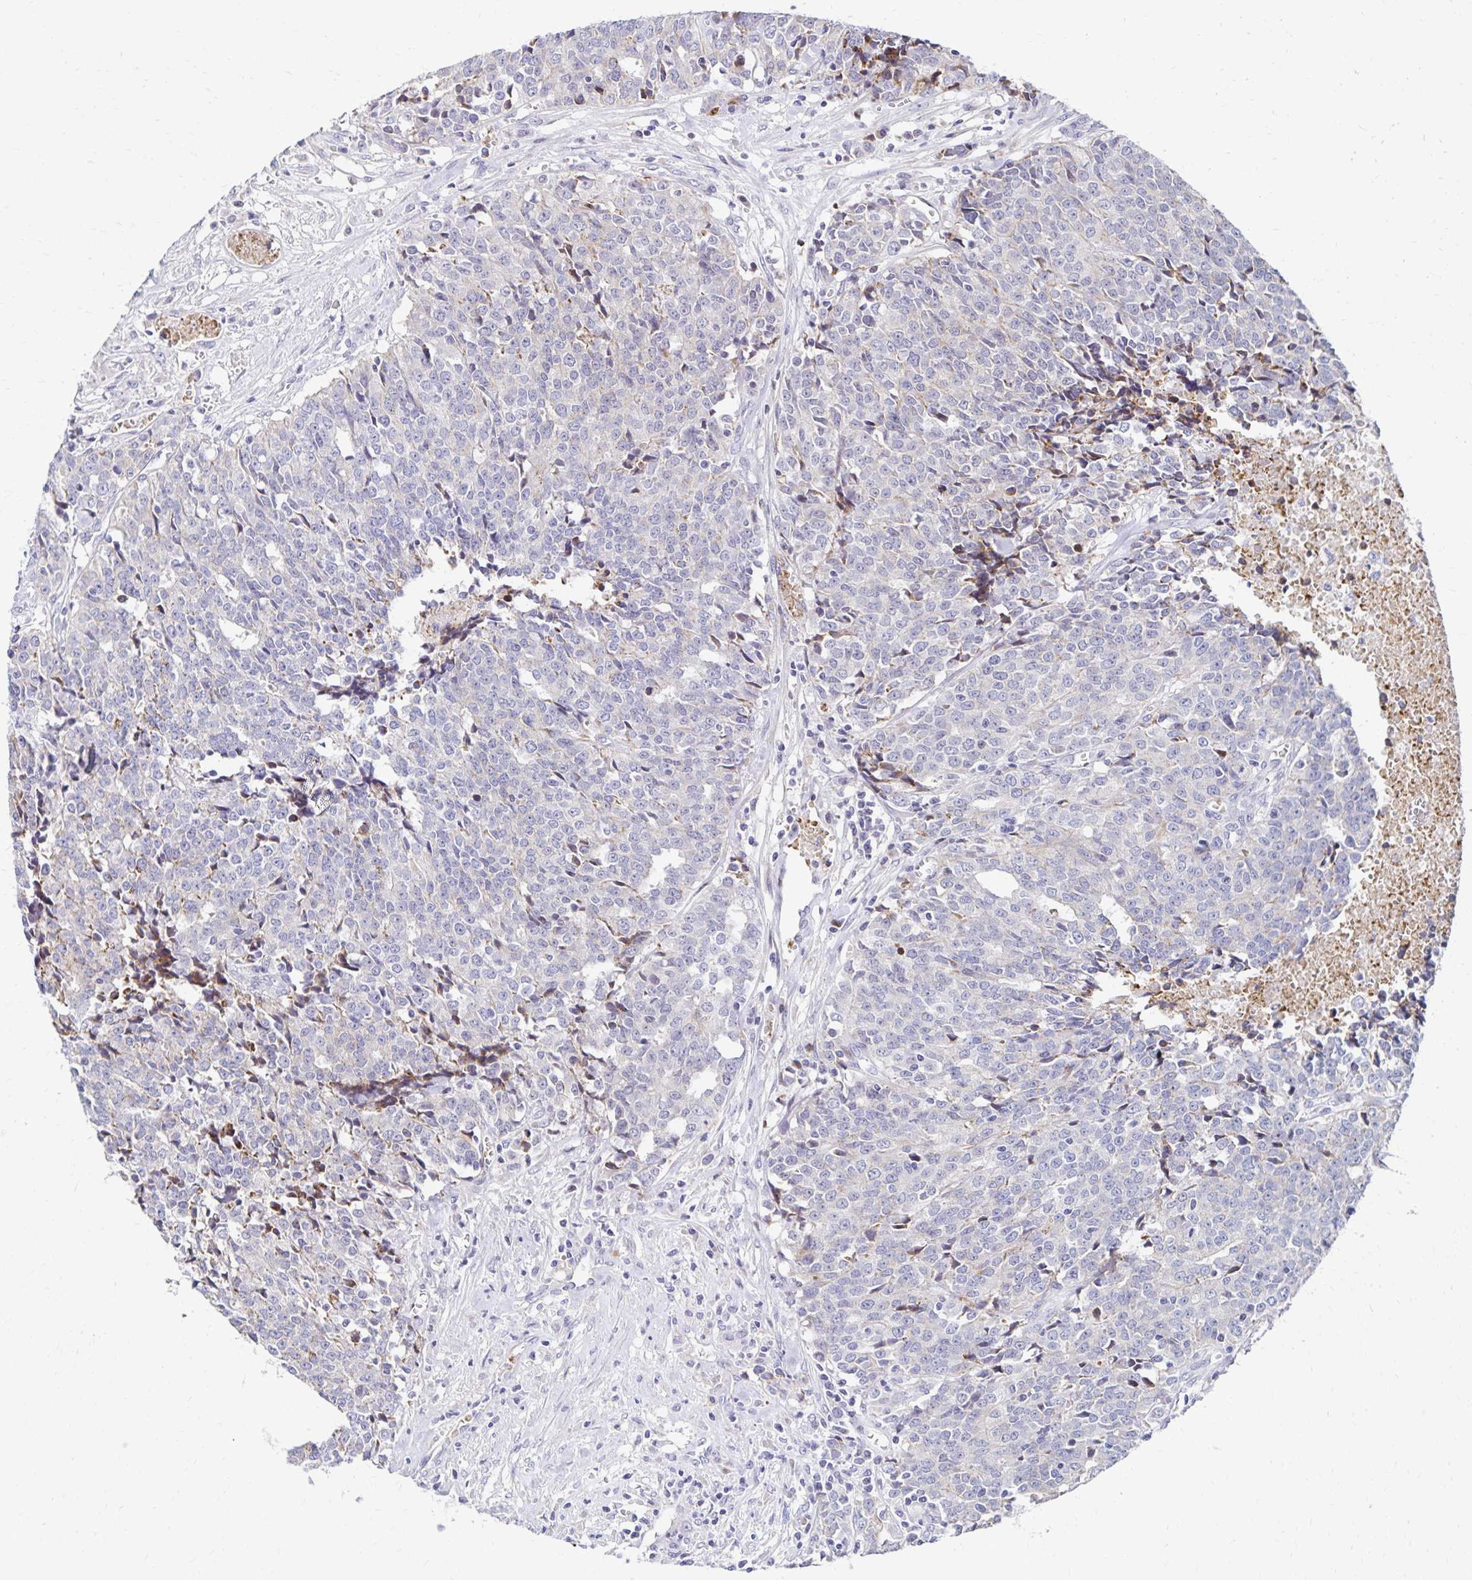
{"staining": {"intensity": "negative", "quantity": "none", "location": "none"}, "tissue": "prostate cancer", "cell_type": "Tumor cells", "image_type": "cancer", "snomed": [{"axis": "morphology", "description": "Adenocarcinoma, High grade"}, {"axis": "topography", "description": "Prostate and seminal vesicle, NOS"}], "caption": "The photomicrograph exhibits no significant expression in tumor cells of prostate cancer.", "gene": "NECAP1", "patient": {"sex": "male", "age": 60}}